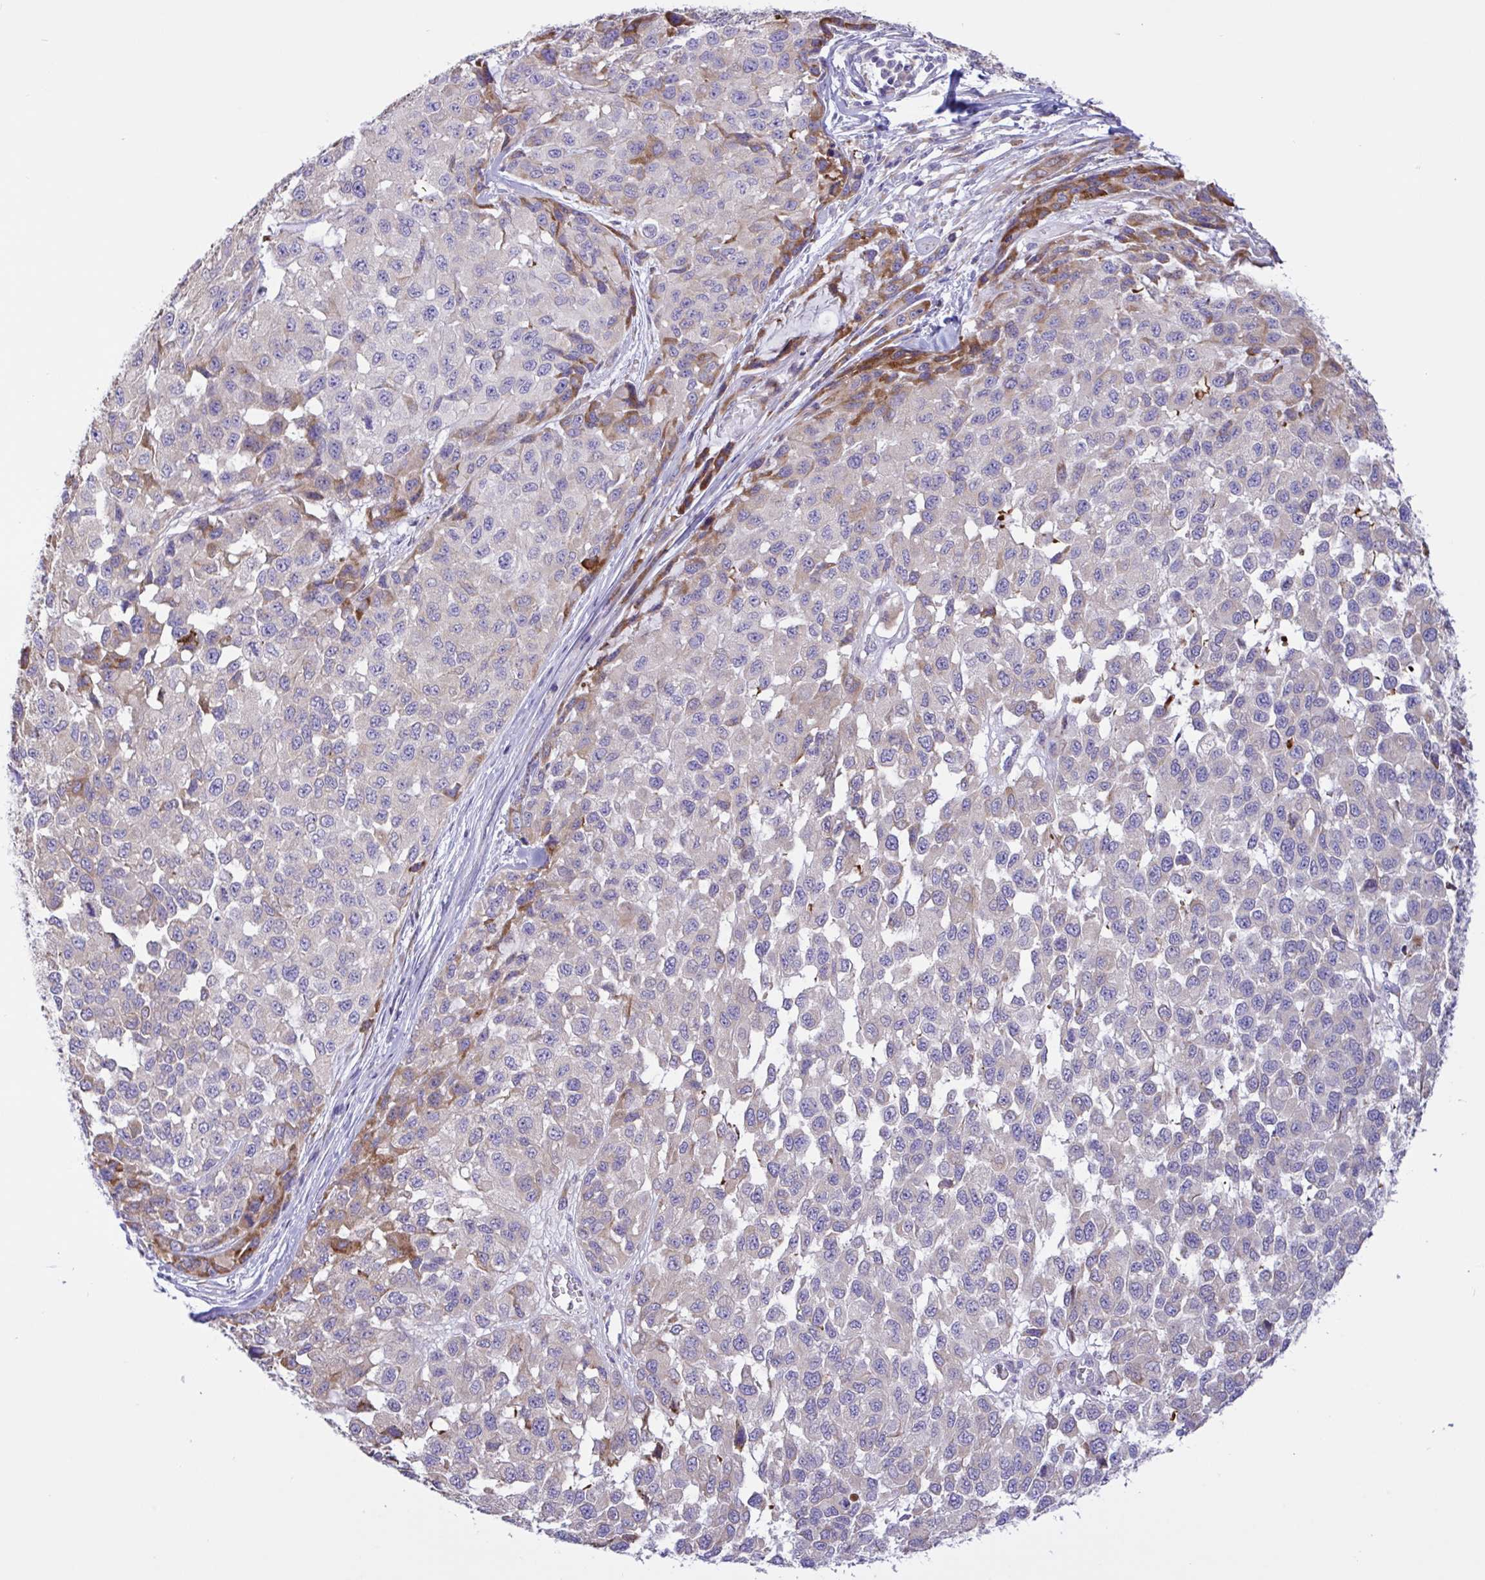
{"staining": {"intensity": "moderate", "quantity": "<25%", "location": "cytoplasmic/membranous"}, "tissue": "melanoma", "cell_type": "Tumor cells", "image_type": "cancer", "snomed": [{"axis": "morphology", "description": "Malignant melanoma, NOS"}, {"axis": "topography", "description": "Skin"}], "caption": "This histopathology image exhibits IHC staining of malignant melanoma, with low moderate cytoplasmic/membranous staining in about <25% of tumor cells.", "gene": "DSC3", "patient": {"sex": "male", "age": 62}}